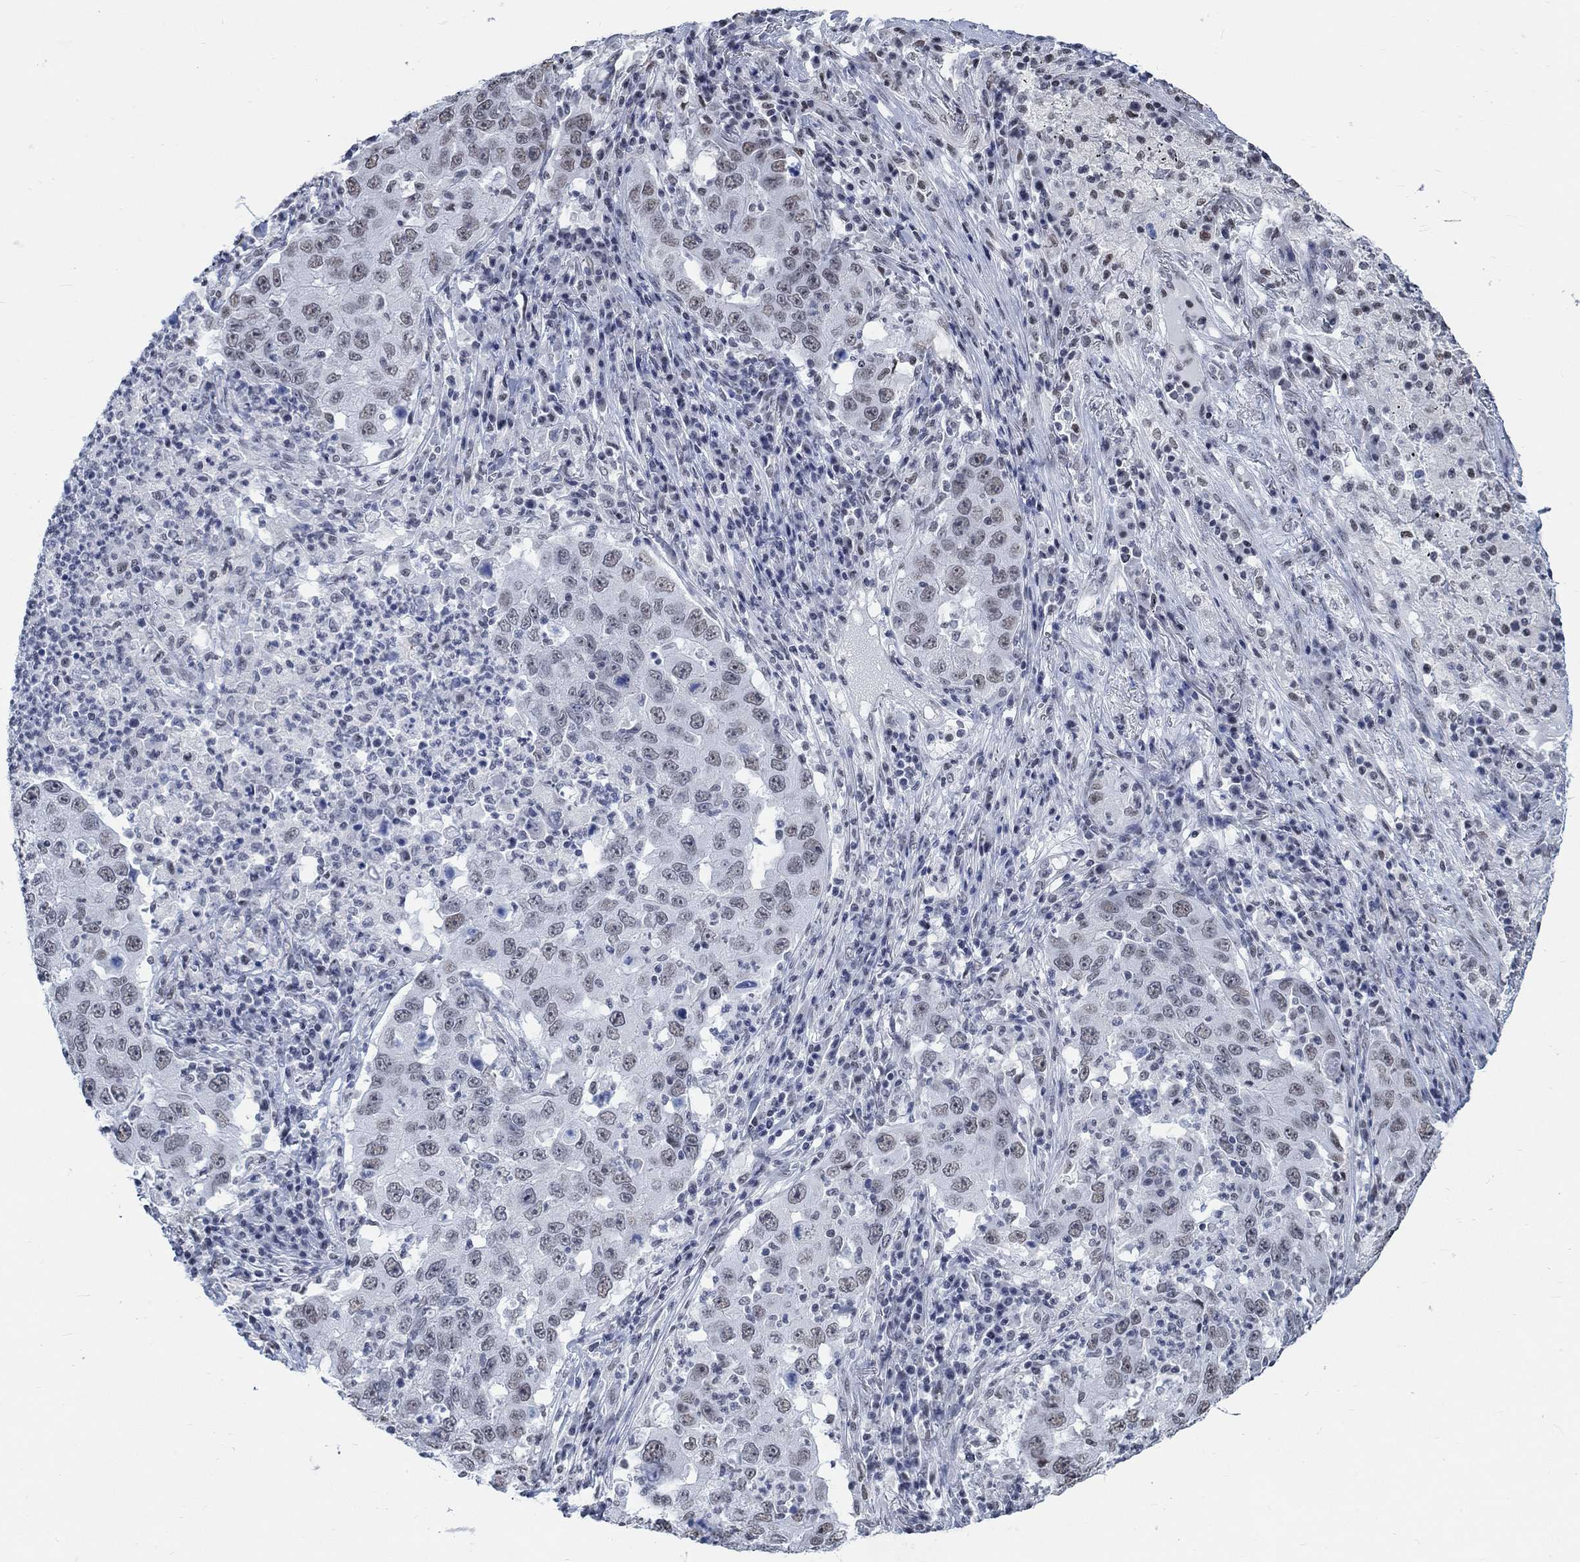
{"staining": {"intensity": "negative", "quantity": "none", "location": "none"}, "tissue": "lung cancer", "cell_type": "Tumor cells", "image_type": "cancer", "snomed": [{"axis": "morphology", "description": "Adenocarcinoma, NOS"}, {"axis": "topography", "description": "Lung"}], "caption": "Immunohistochemistry (IHC) histopathology image of lung cancer (adenocarcinoma) stained for a protein (brown), which exhibits no expression in tumor cells.", "gene": "KCNH8", "patient": {"sex": "male", "age": 73}}